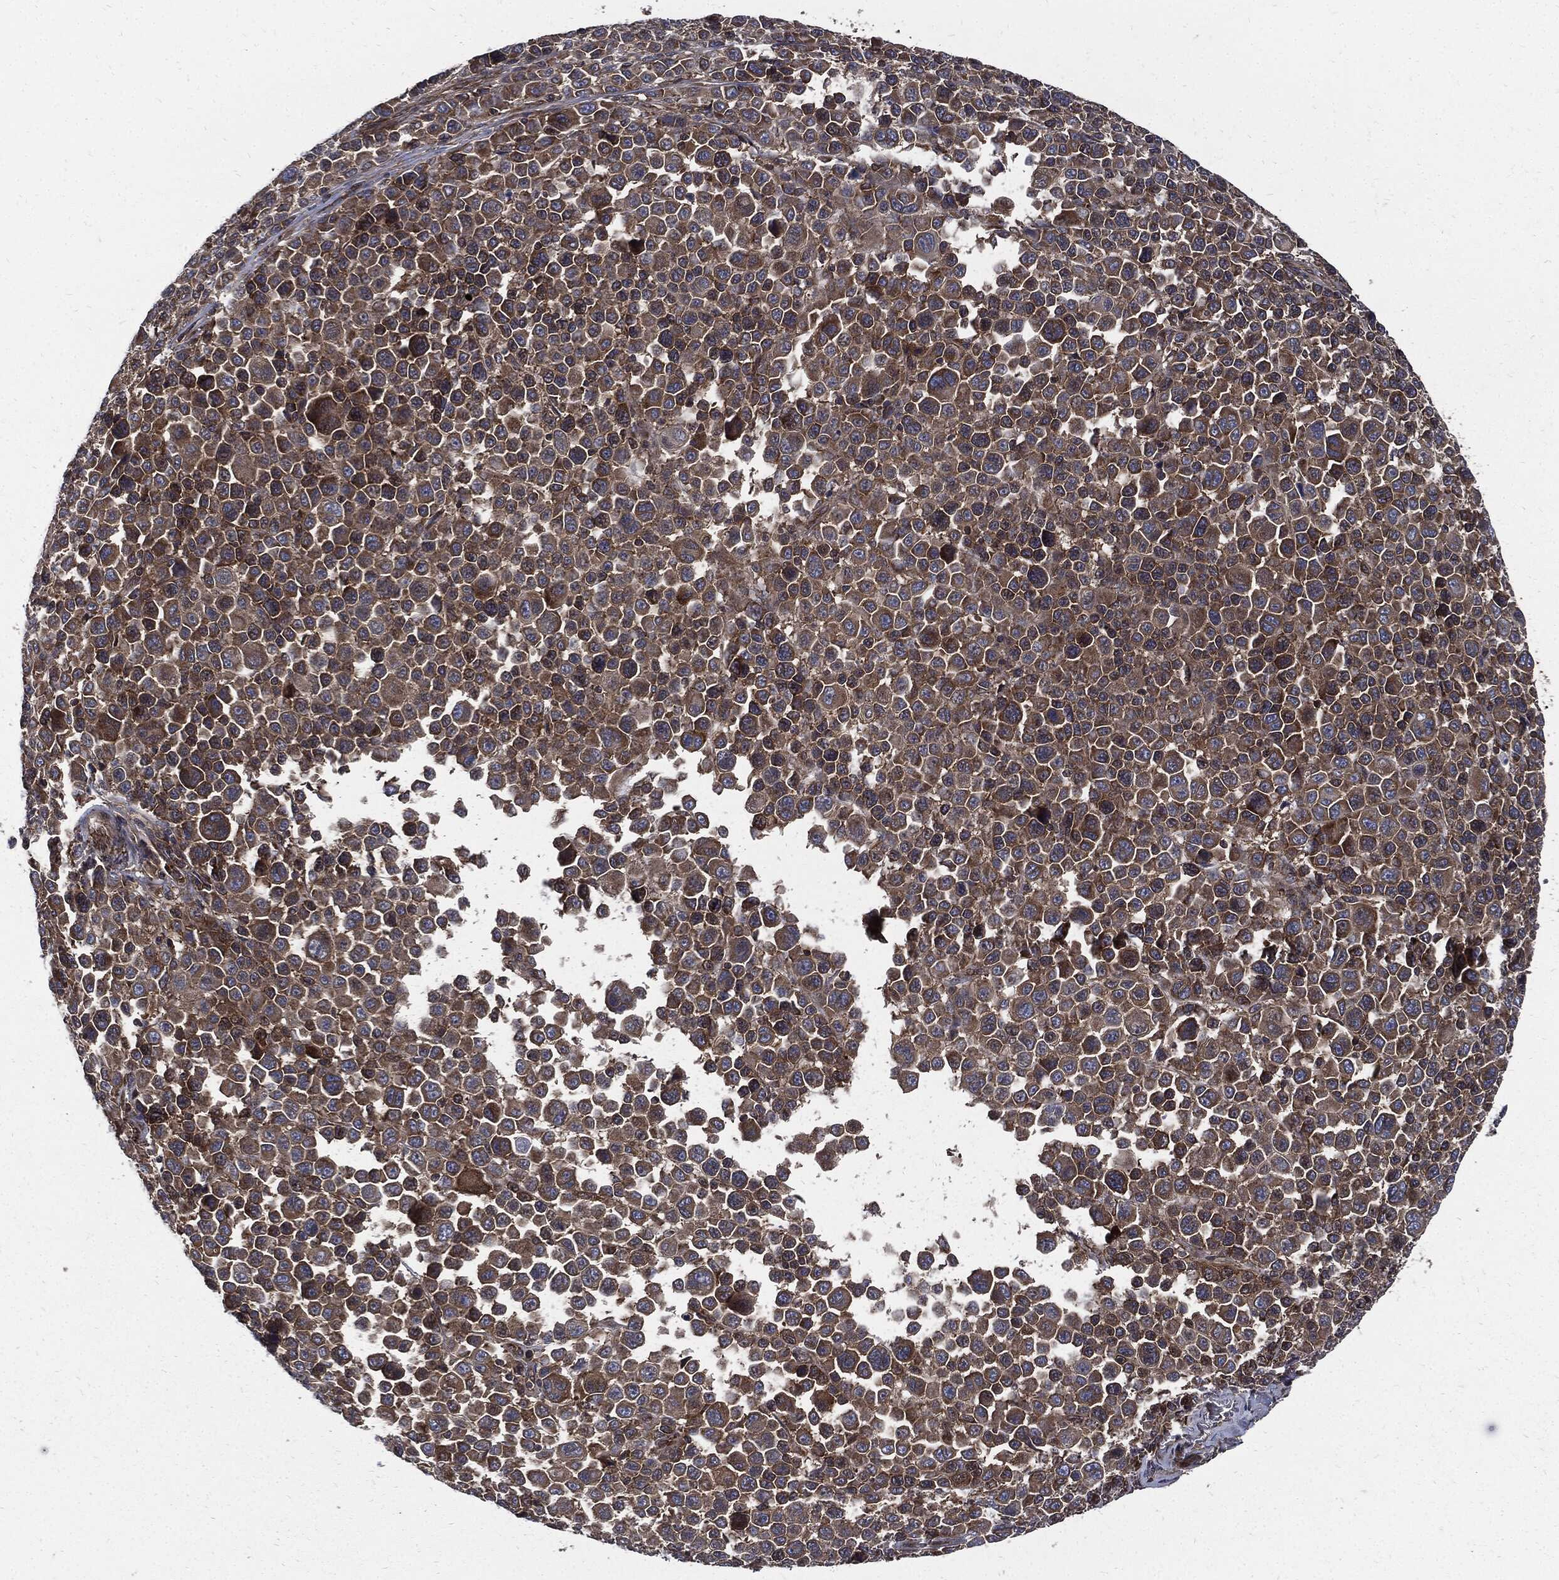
{"staining": {"intensity": "moderate", "quantity": "25%-75%", "location": "cytoplasmic/membranous"}, "tissue": "melanoma", "cell_type": "Tumor cells", "image_type": "cancer", "snomed": [{"axis": "morphology", "description": "Malignant melanoma, NOS"}, {"axis": "topography", "description": "Skin"}], "caption": "IHC image of neoplastic tissue: malignant melanoma stained using immunohistochemistry shows medium levels of moderate protein expression localized specifically in the cytoplasmic/membranous of tumor cells, appearing as a cytoplasmic/membranous brown color.", "gene": "CLU", "patient": {"sex": "female", "age": 57}}